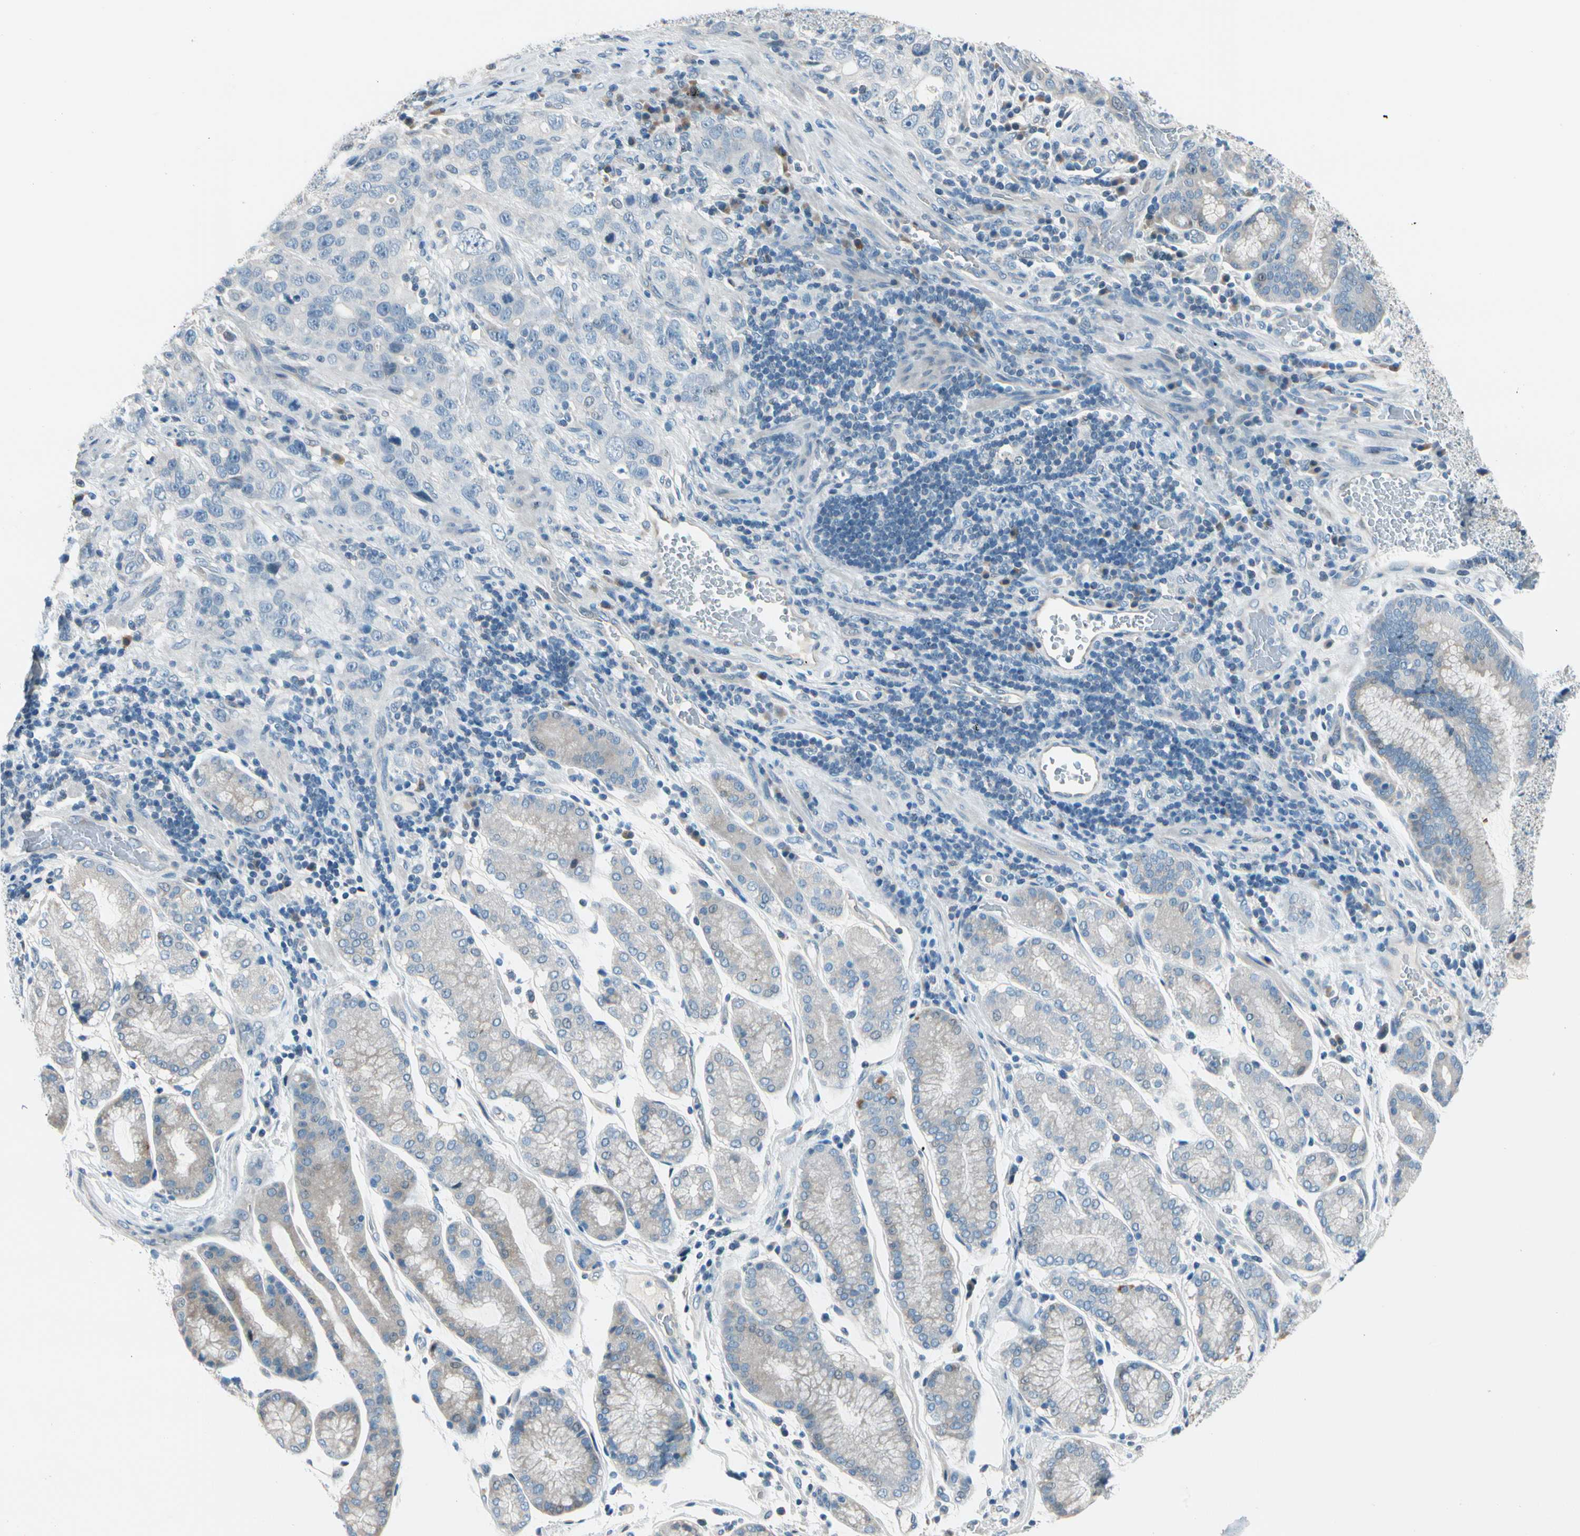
{"staining": {"intensity": "negative", "quantity": "none", "location": "none"}, "tissue": "stomach cancer", "cell_type": "Tumor cells", "image_type": "cancer", "snomed": [{"axis": "morphology", "description": "Normal tissue, NOS"}, {"axis": "morphology", "description": "Adenocarcinoma, NOS"}, {"axis": "topography", "description": "Stomach"}], "caption": "Immunohistochemistry histopathology image of neoplastic tissue: adenocarcinoma (stomach) stained with DAB (3,3'-diaminobenzidine) shows no significant protein expression in tumor cells. Brightfield microscopy of IHC stained with DAB (3,3'-diaminobenzidine) (brown) and hematoxylin (blue), captured at high magnification.", "gene": "STK40", "patient": {"sex": "male", "age": 48}}